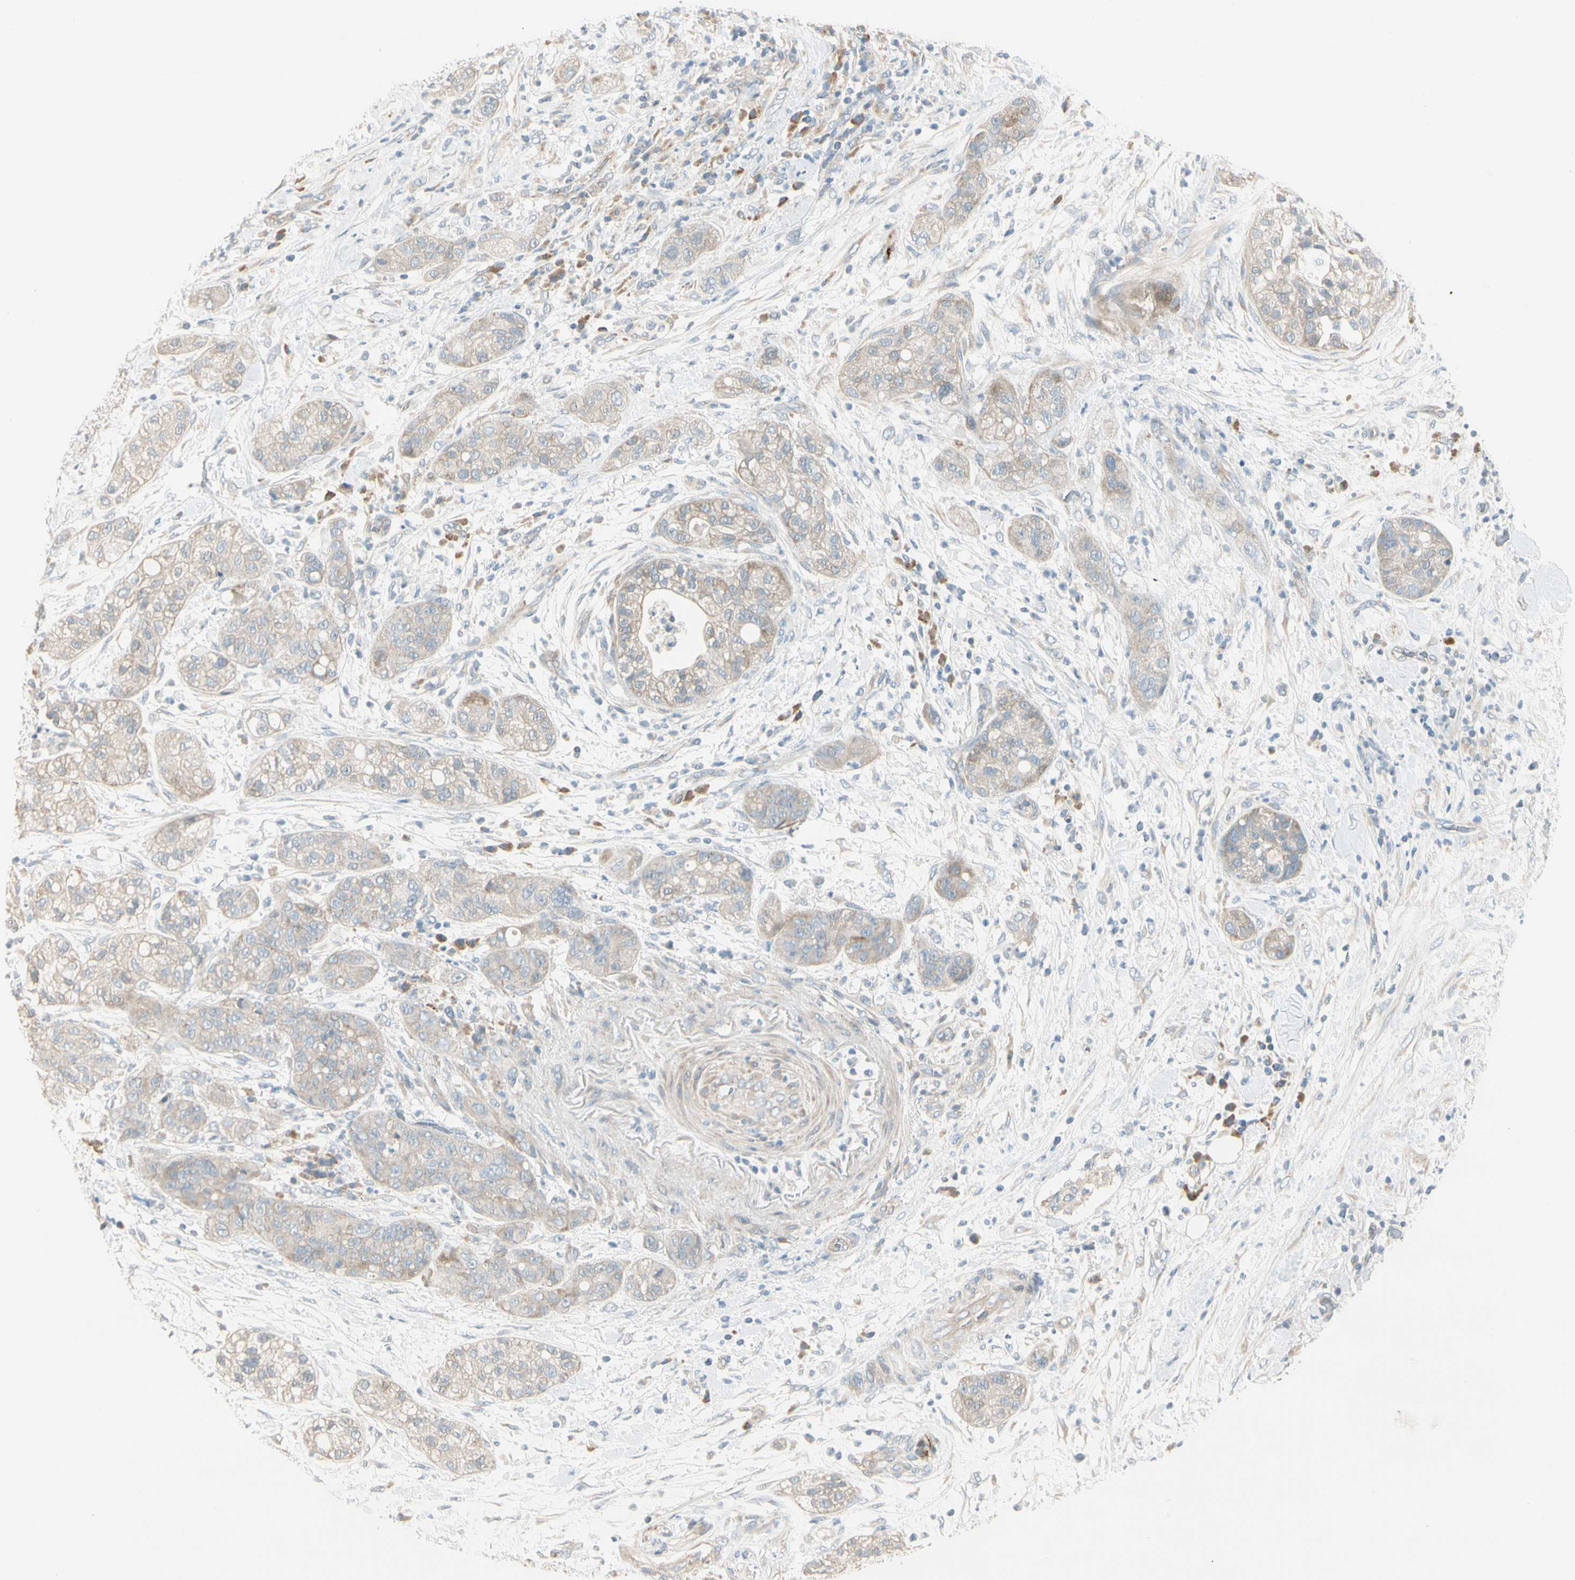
{"staining": {"intensity": "weak", "quantity": ">75%", "location": "cytoplasmic/membranous"}, "tissue": "pancreatic cancer", "cell_type": "Tumor cells", "image_type": "cancer", "snomed": [{"axis": "morphology", "description": "Adenocarcinoma, NOS"}, {"axis": "topography", "description": "Pancreas"}], "caption": "Immunohistochemical staining of human pancreatic cancer (adenocarcinoma) shows low levels of weak cytoplasmic/membranous staining in approximately >75% of tumor cells.", "gene": "ADGRA3", "patient": {"sex": "female", "age": 78}}